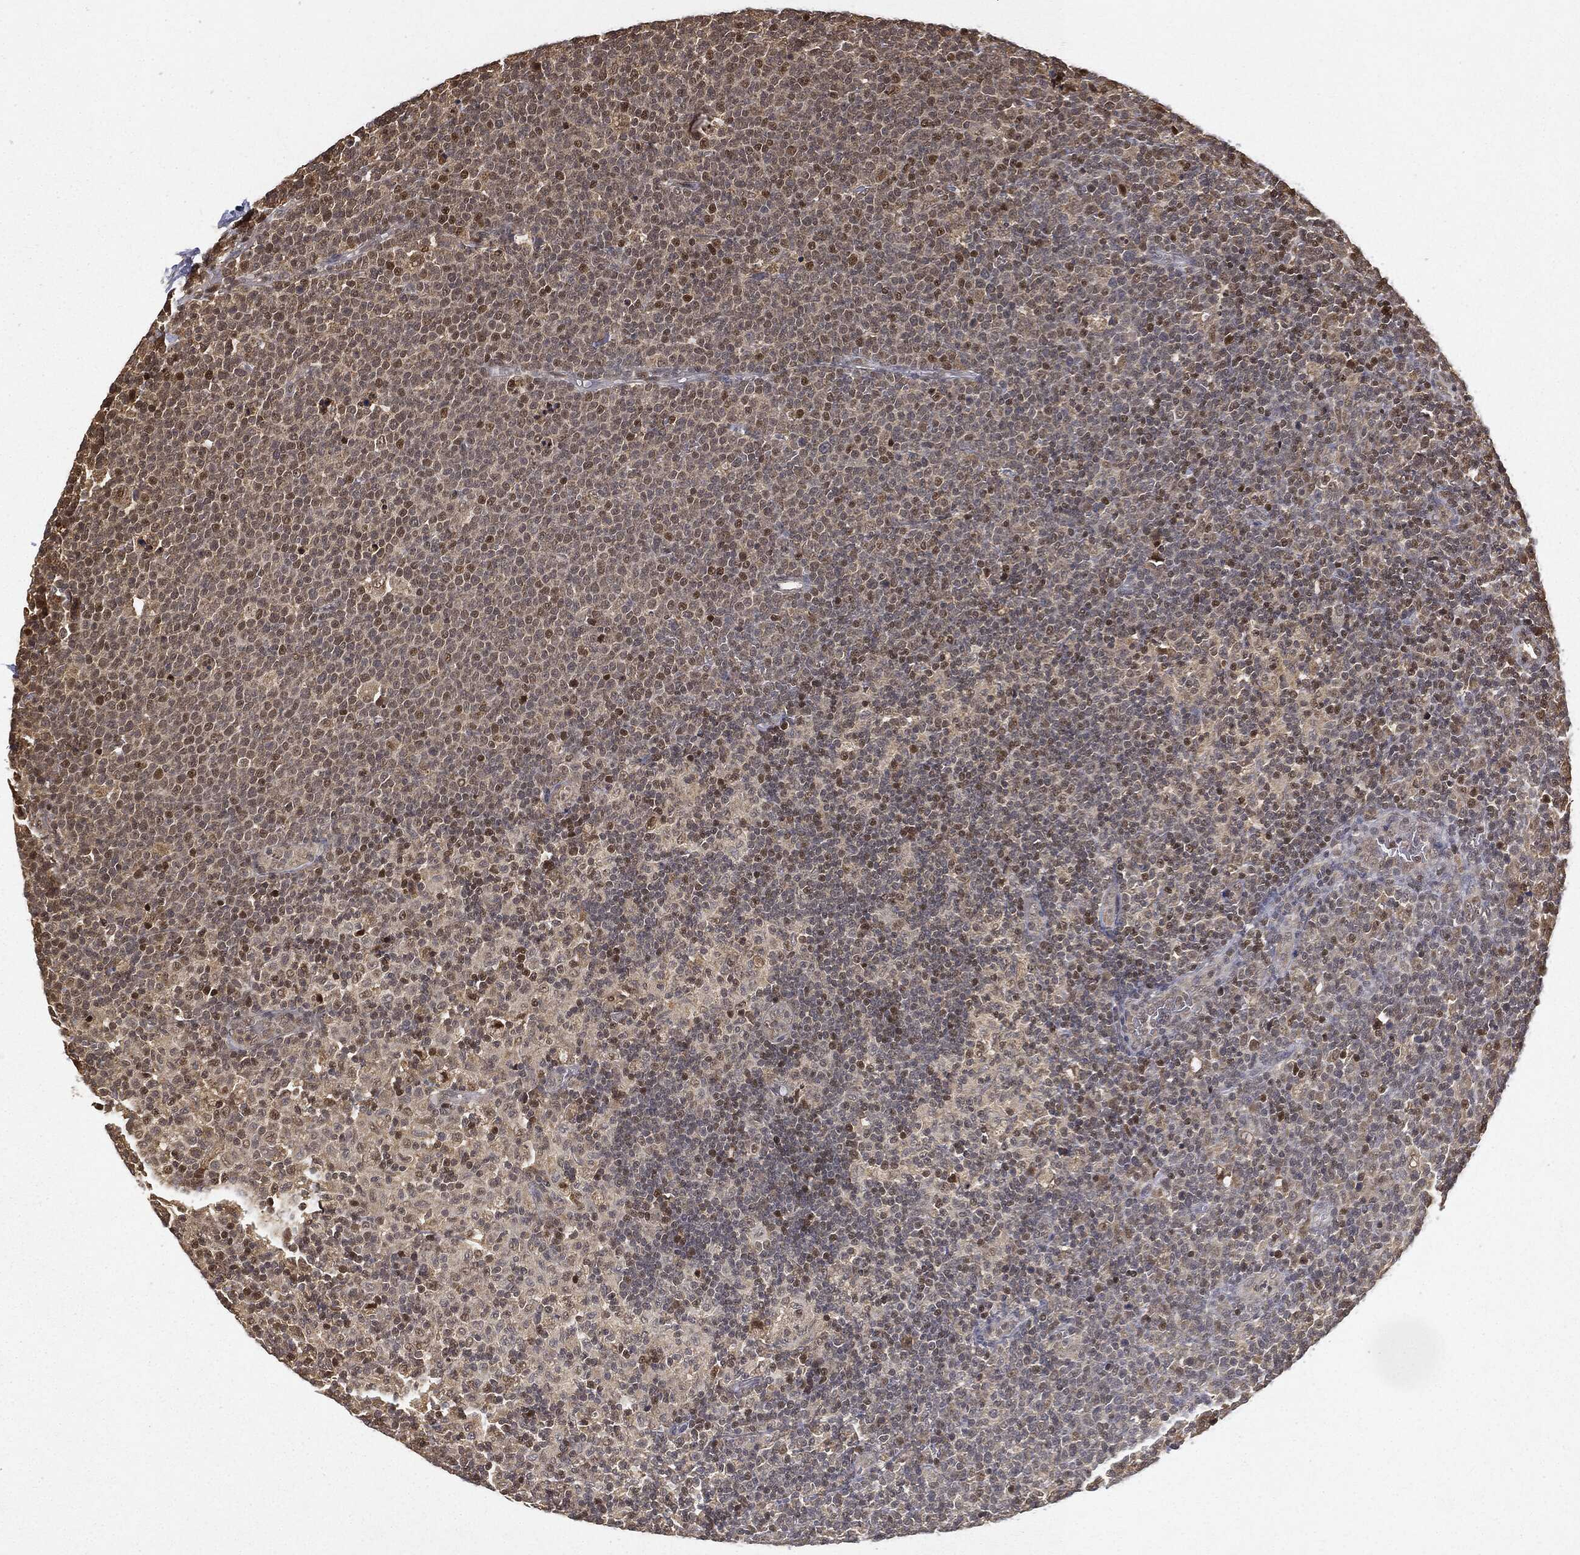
{"staining": {"intensity": "moderate", "quantity": "<25%", "location": "nuclear"}, "tissue": "lymphoma", "cell_type": "Tumor cells", "image_type": "cancer", "snomed": [{"axis": "morphology", "description": "Malignant lymphoma, non-Hodgkin's type, High grade"}, {"axis": "topography", "description": "Lymph node"}], "caption": "IHC of human malignant lymphoma, non-Hodgkin's type (high-grade) displays low levels of moderate nuclear staining in approximately <25% of tumor cells. (DAB = brown stain, brightfield microscopy at high magnification).", "gene": "ZNHIT6", "patient": {"sex": "male", "age": 61}}